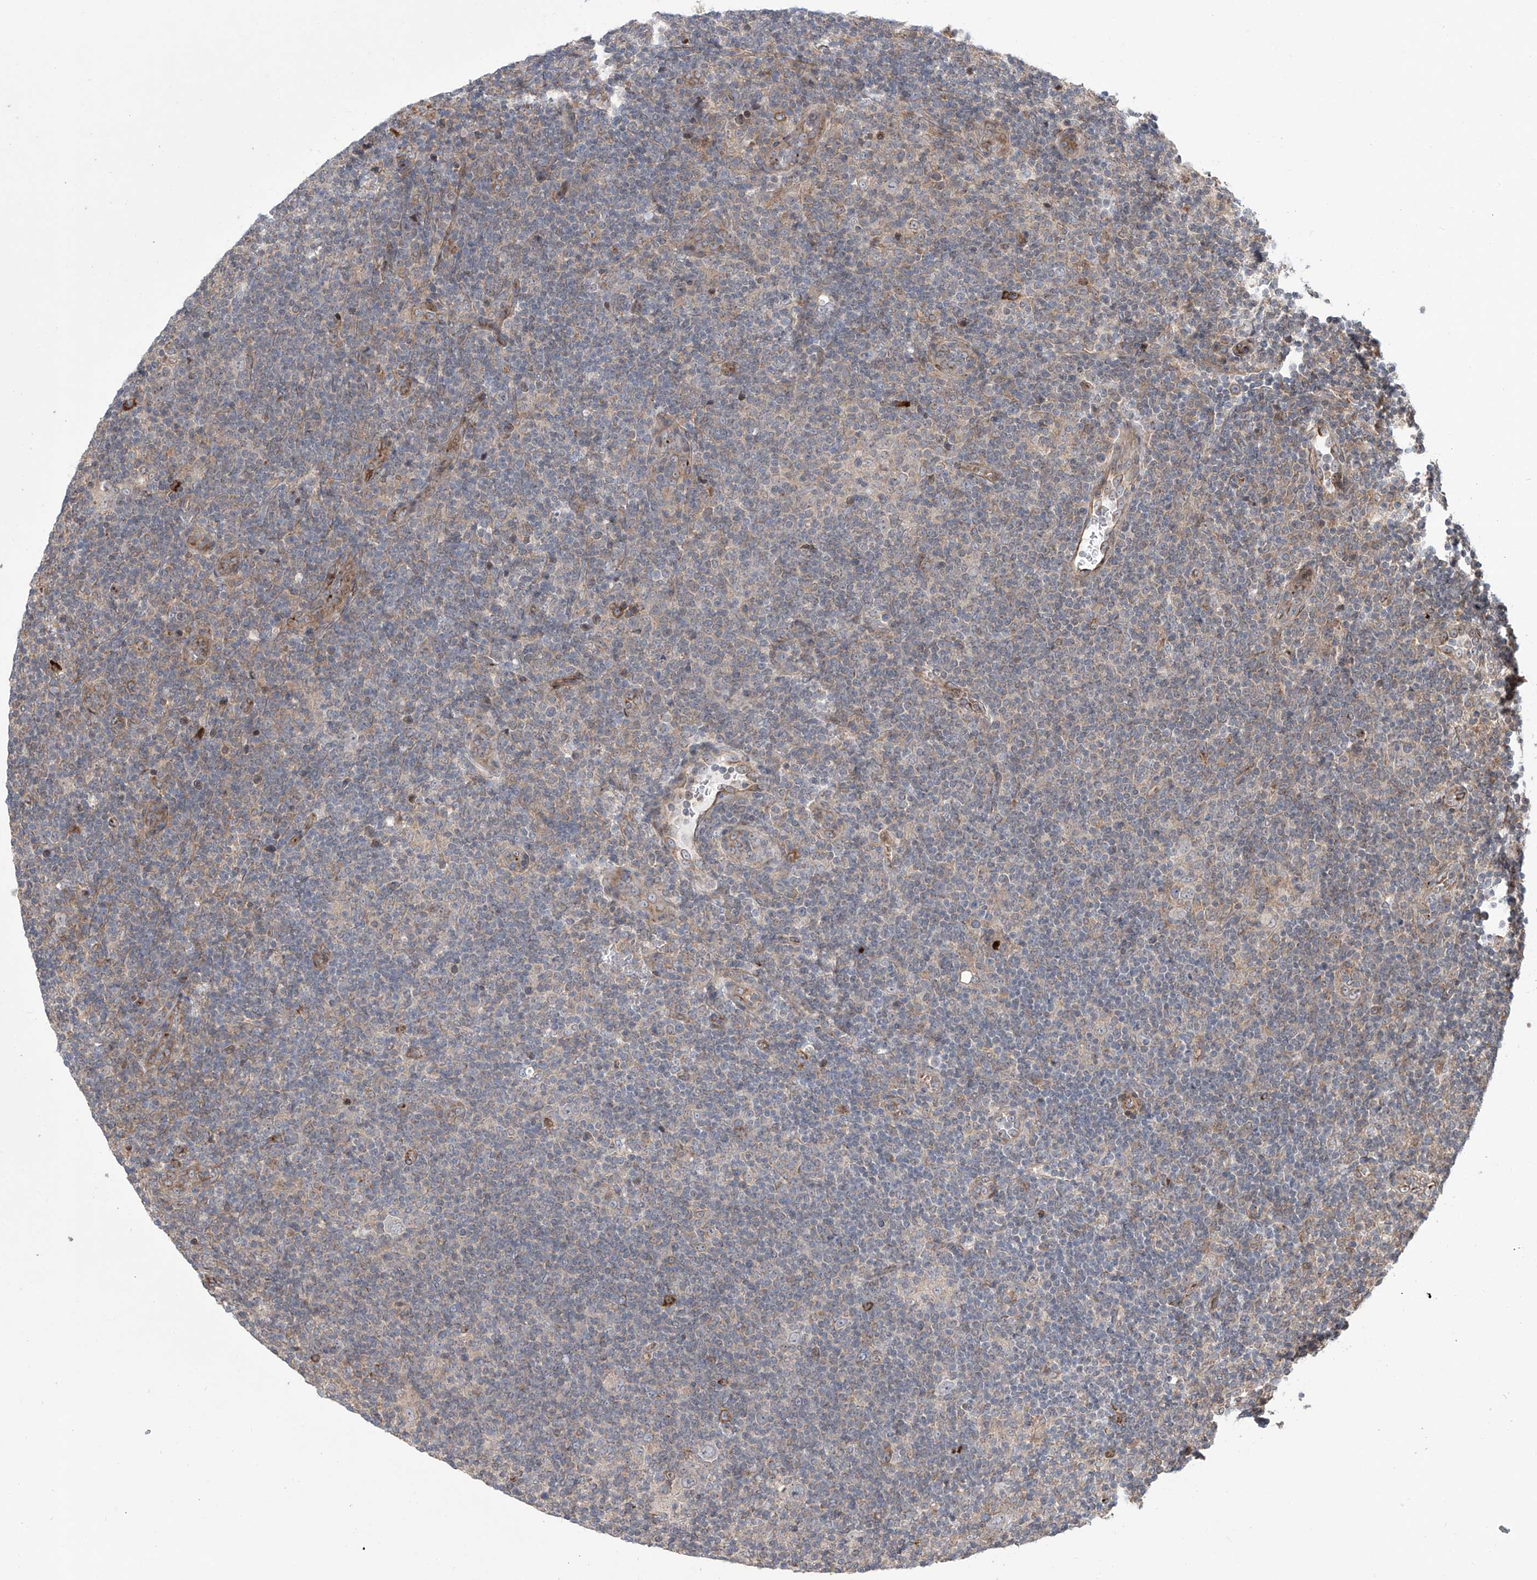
{"staining": {"intensity": "negative", "quantity": "none", "location": "none"}, "tissue": "lymphoma", "cell_type": "Tumor cells", "image_type": "cancer", "snomed": [{"axis": "morphology", "description": "Hodgkin's disease, NOS"}, {"axis": "topography", "description": "Lymph node"}], "caption": "High power microscopy photomicrograph of an immunohistochemistry (IHC) photomicrograph of lymphoma, revealing no significant expression in tumor cells.", "gene": "APAF1", "patient": {"sex": "female", "age": 57}}